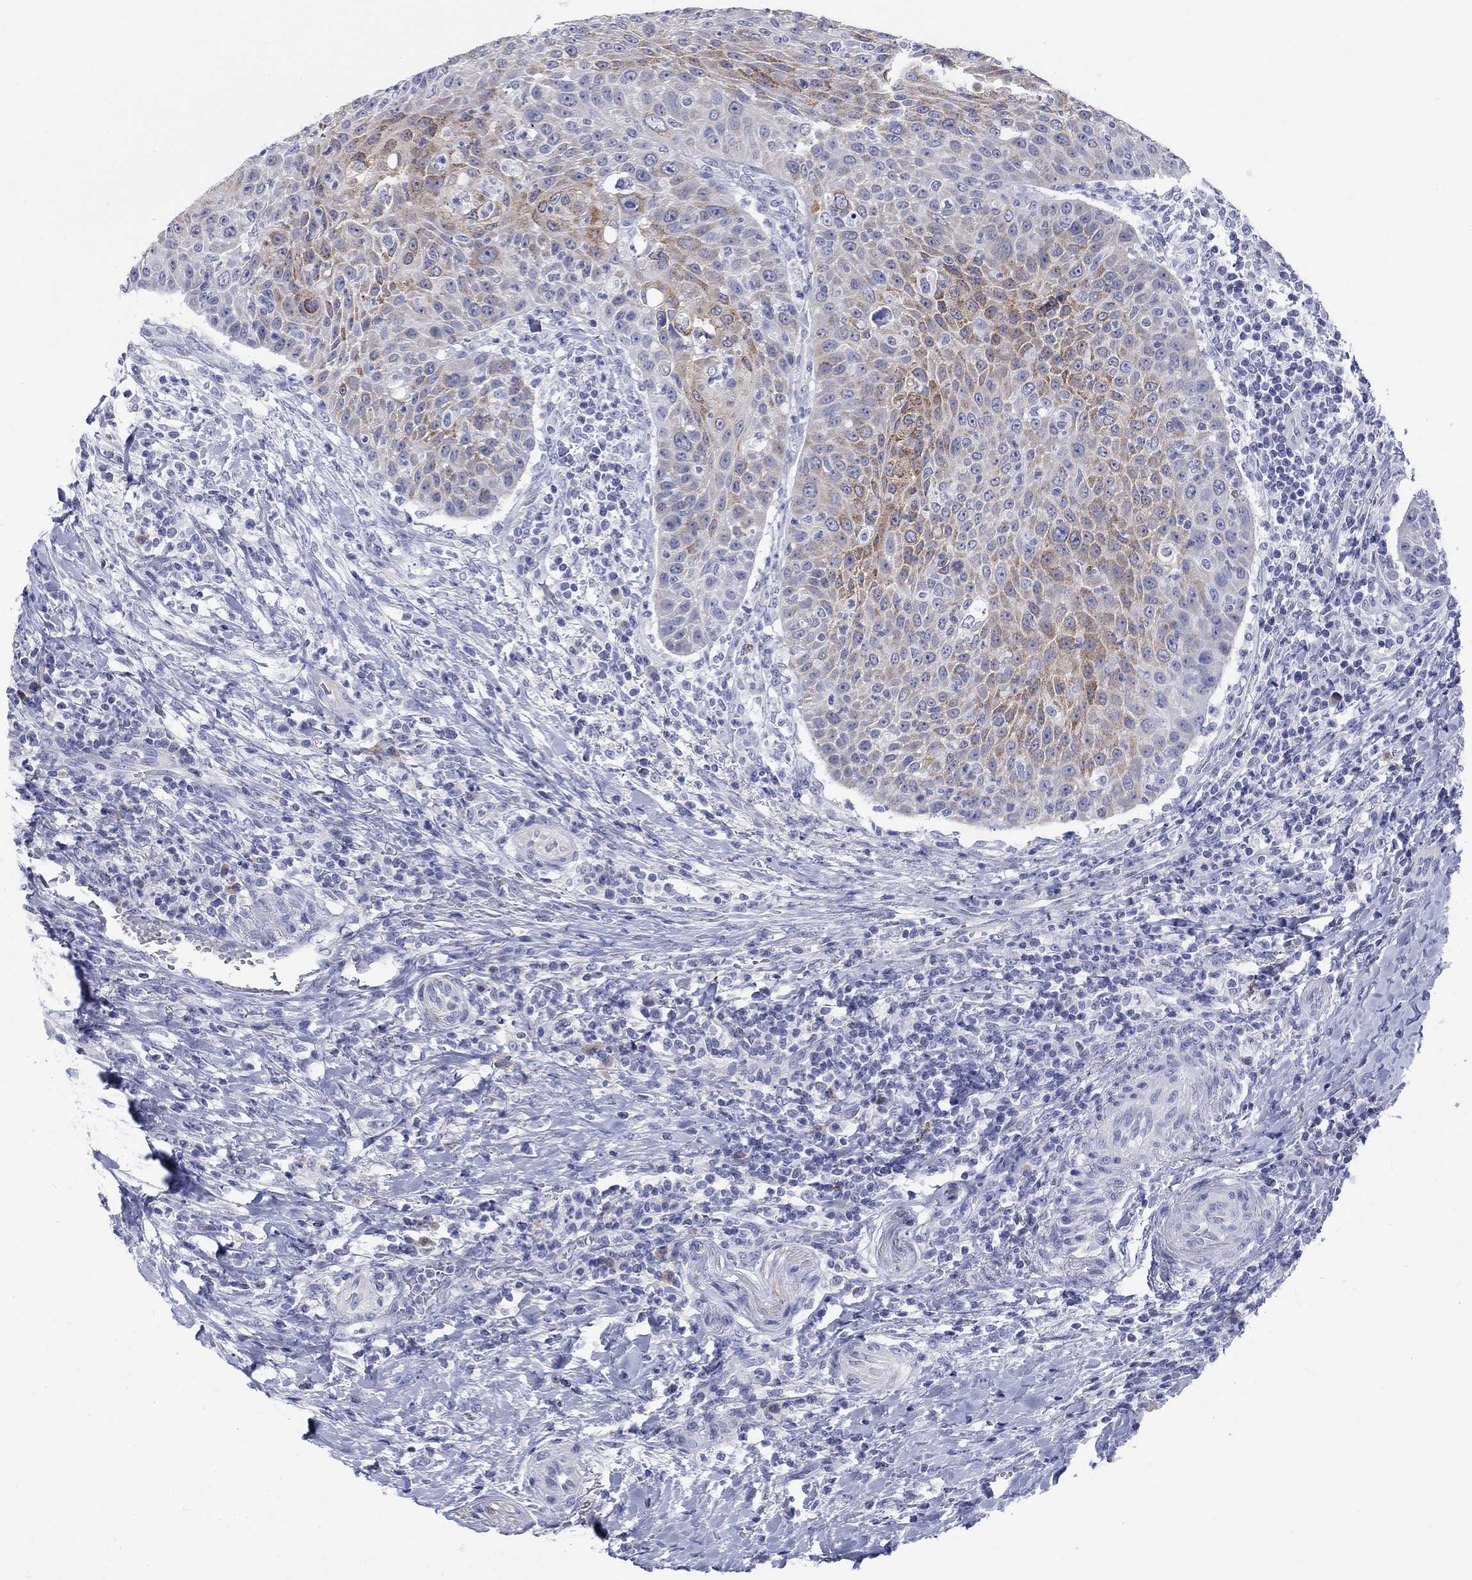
{"staining": {"intensity": "moderate", "quantity": "<25%", "location": "cytoplasmic/membranous"}, "tissue": "head and neck cancer", "cell_type": "Tumor cells", "image_type": "cancer", "snomed": [{"axis": "morphology", "description": "Squamous cell carcinoma, NOS"}, {"axis": "topography", "description": "Head-Neck"}], "caption": "A brown stain shows moderate cytoplasmic/membranous staining of a protein in human head and neck squamous cell carcinoma tumor cells.", "gene": "IGF2BP3", "patient": {"sex": "male", "age": 69}}